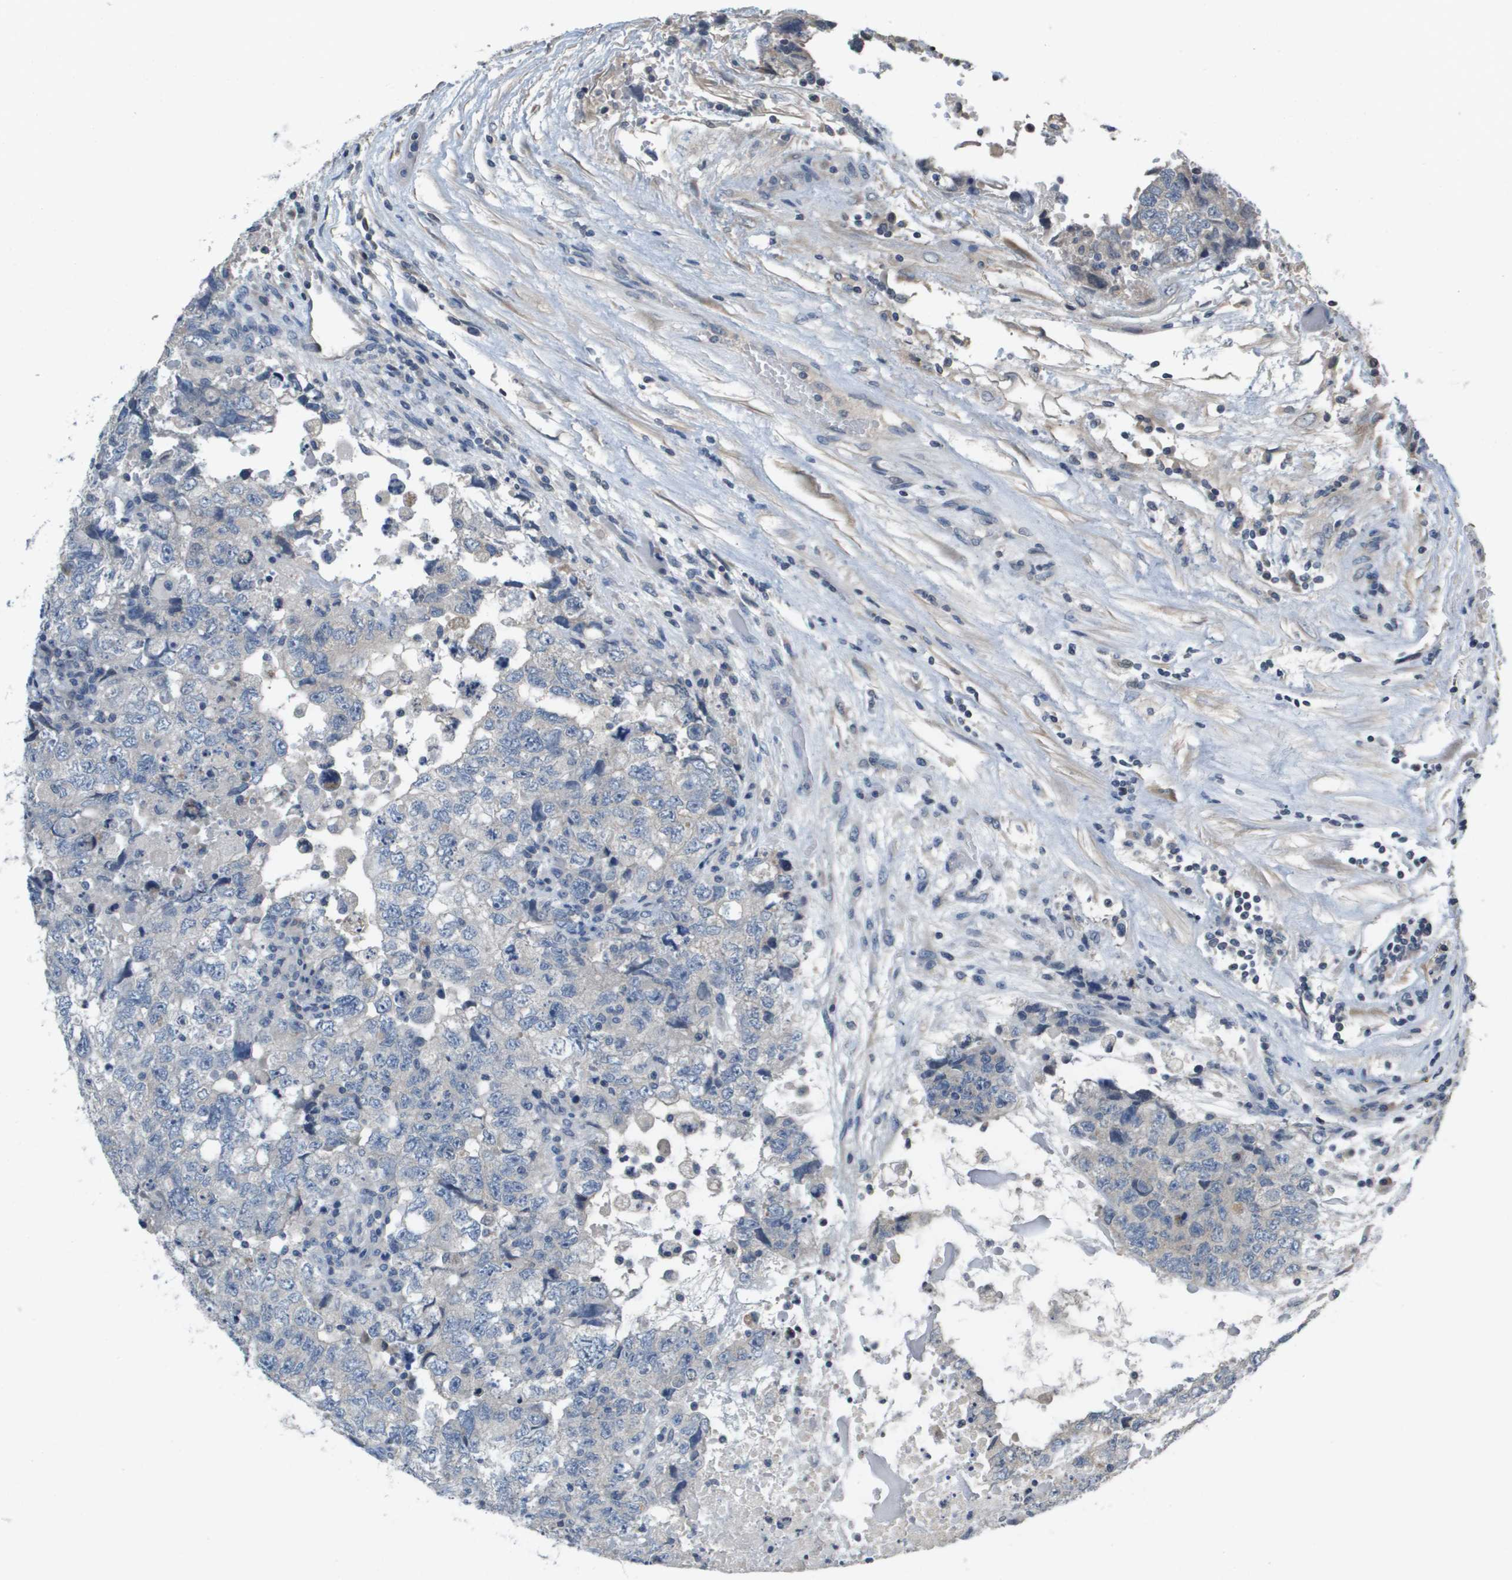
{"staining": {"intensity": "negative", "quantity": "none", "location": "none"}, "tissue": "testis cancer", "cell_type": "Tumor cells", "image_type": "cancer", "snomed": [{"axis": "morphology", "description": "Carcinoma, Embryonal, NOS"}, {"axis": "topography", "description": "Testis"}], "caption": "IHC of human testis cancer shows no staining in tumor cells.", "gene": "CAPN11", "patient": {"sex": "male", "age": 36}}